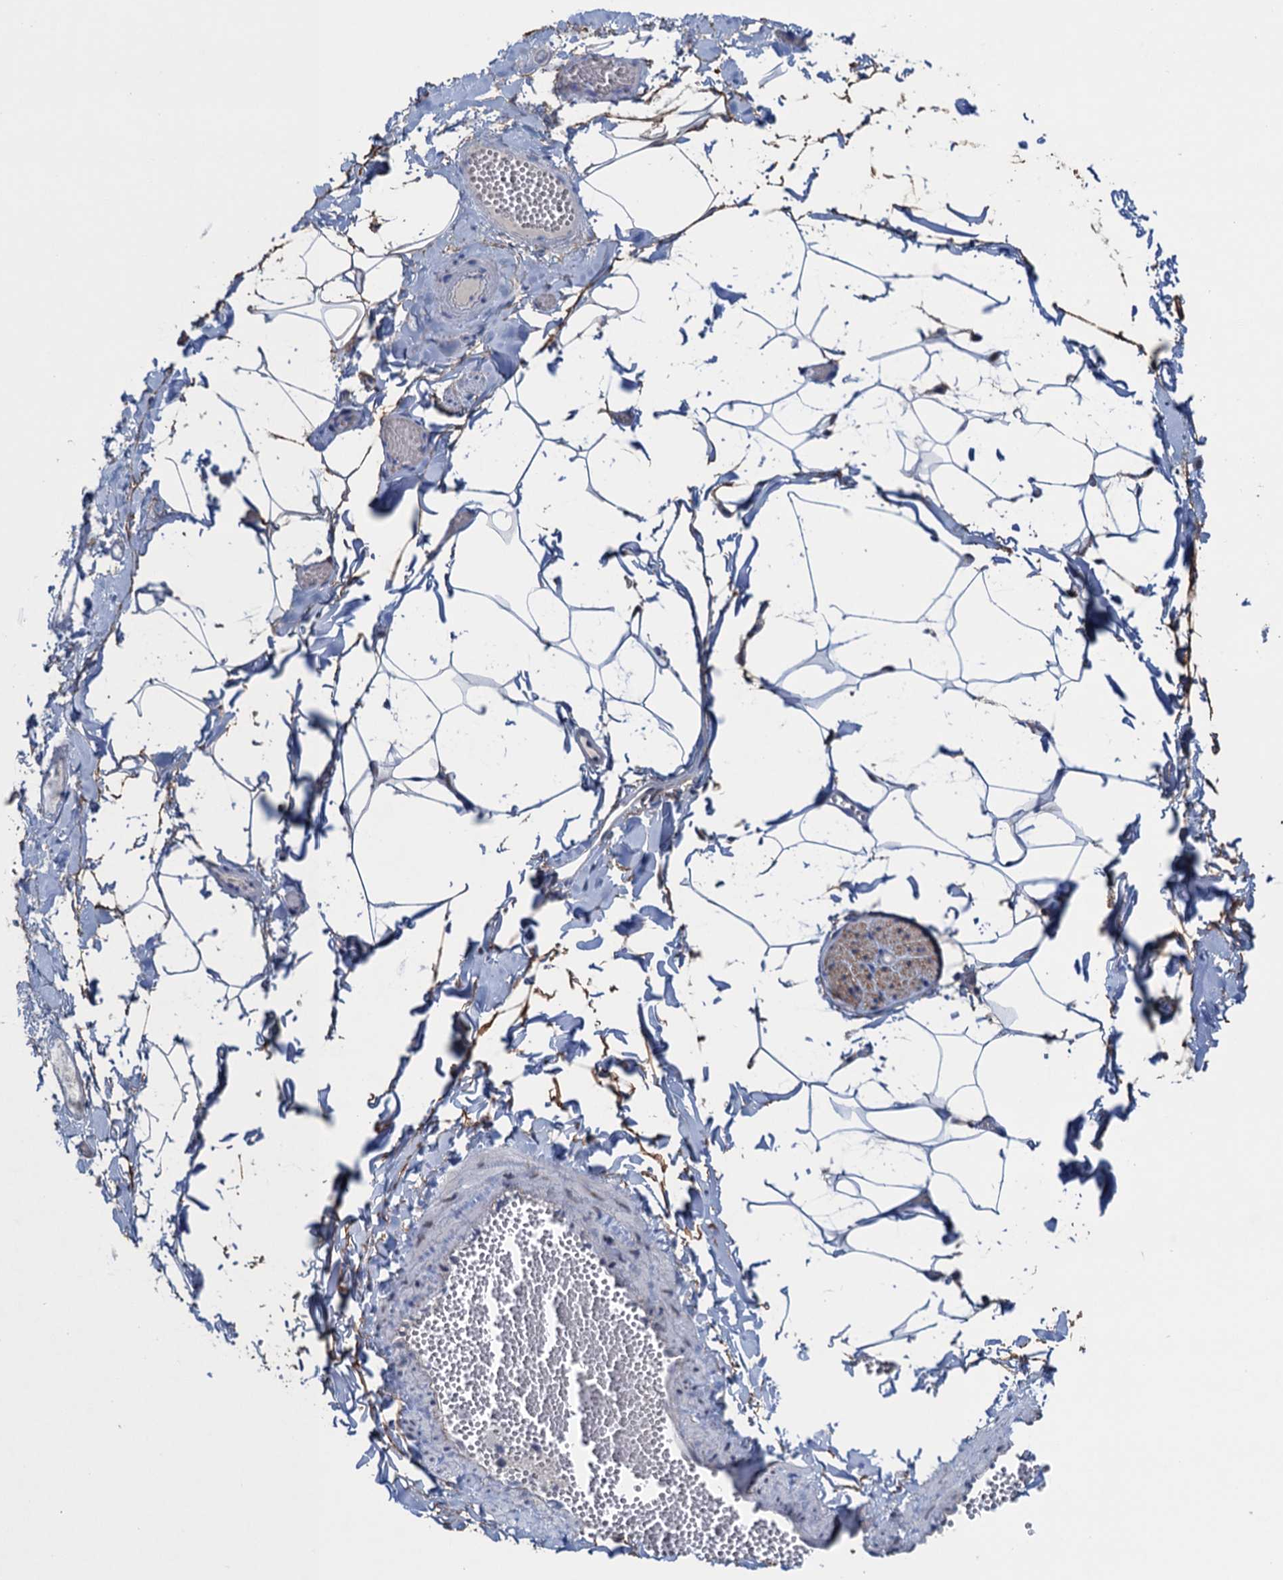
{"staining": {"intensity": "weak", "quantity": ">75%", "location": "nuclear"}, "tissue": "adipose tissue", "cell_type": "Adipocytes", "image_type": "normal", "snomed": [{"axis": "morphology", "description": "Normal tissue, NOS"}, {"axis": "topography", "description": "Gallbladder"}, {"axis": "topography", "description": "Peripheral nerve tissue"}], "caption": "Approximately >75% of adipocytes in unremarkable human adipose tissue exhibit weak nuclear protein expression as visualized by brown immunohistochemical staining.", "gene": "SAE1", "patient": {"sex": "male", "age": 38}}